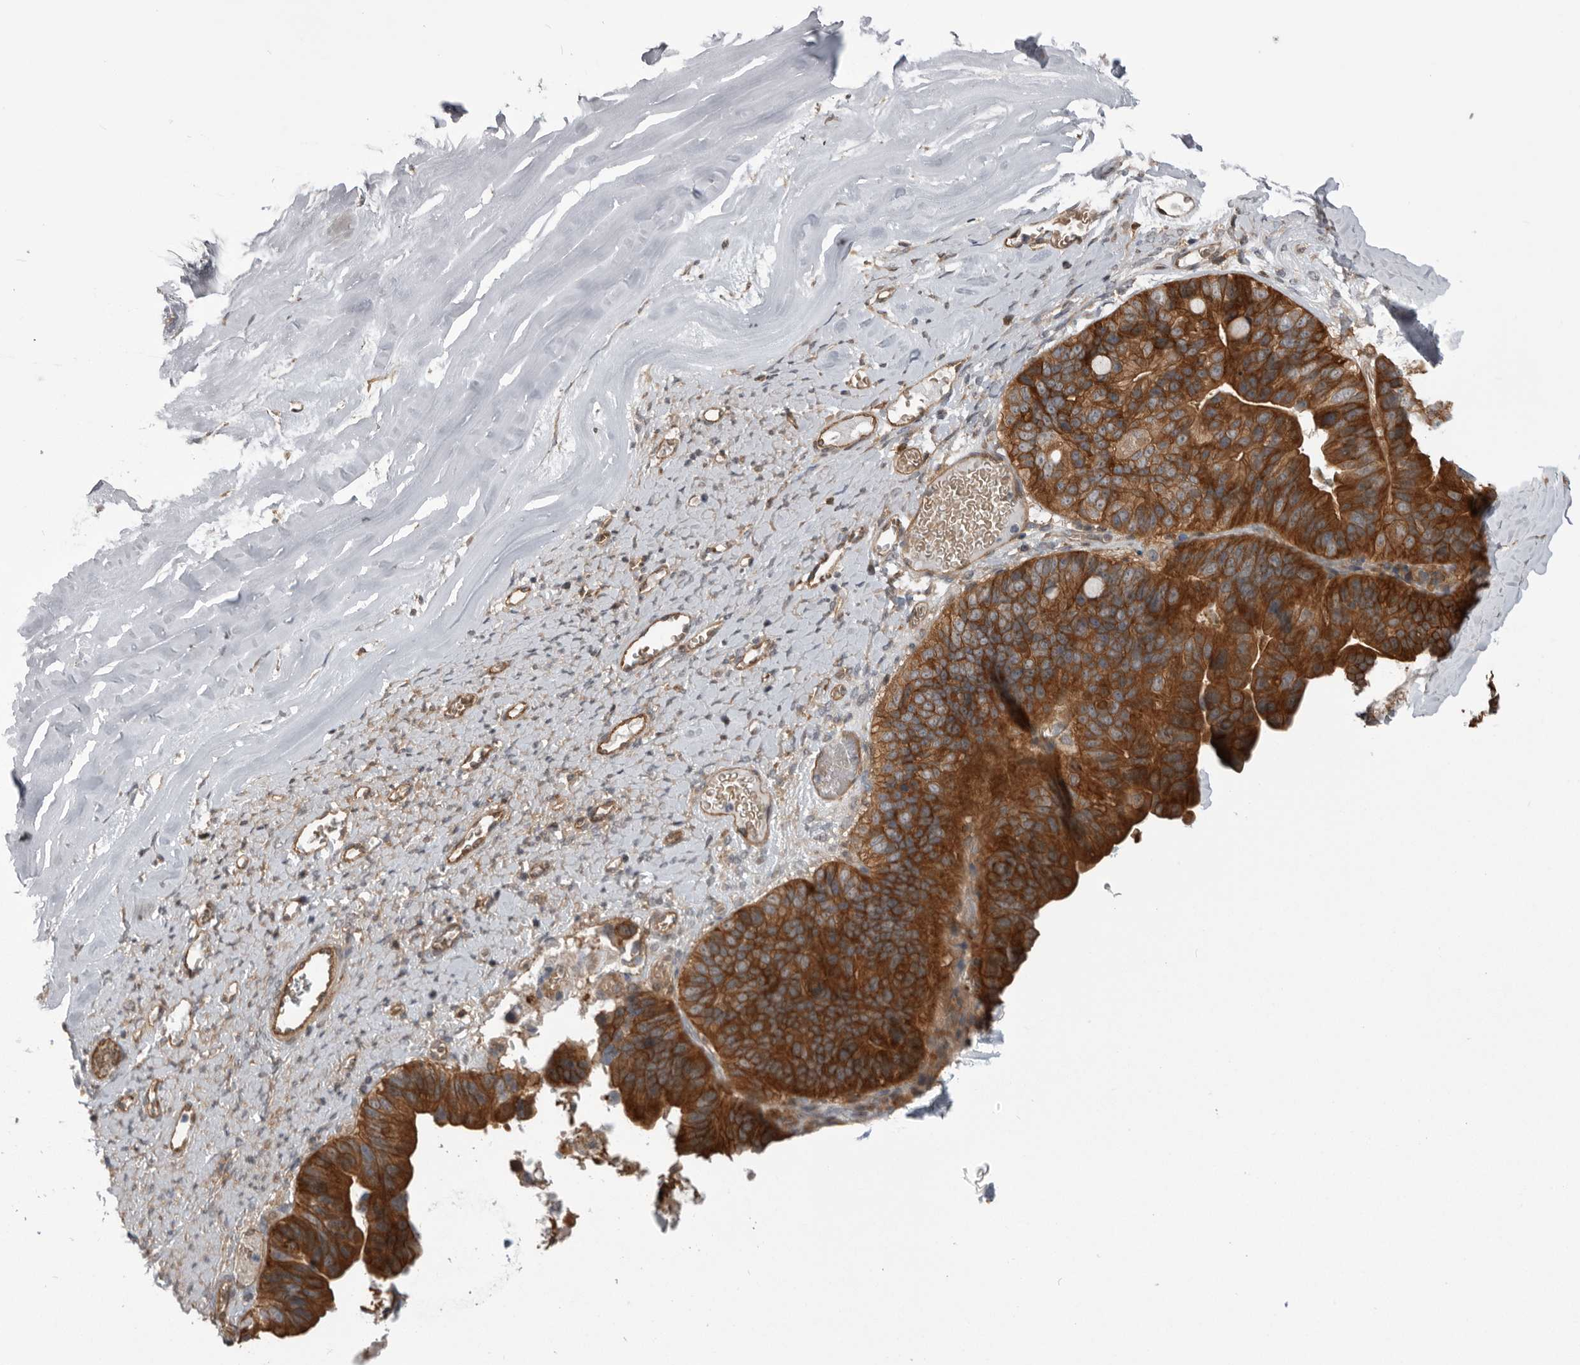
{"staining": {"intensity": "strong", "quantity": ">75%", "location": "cytoplasmic/membranous"}, "tissue": "ovarian cancer", "cell_type": "Tumor cells", "image_type": "cancer", "snomed": [{"axis": "morphology", "description": "Cystadenocarcinoma, mucinous, NOS"}, {"axis": "topography", "description": "Ovary"}], "caption": "Mucinous cystadenocarcinoma (ovarian) tissue reveals strong cytoplasmic/membranous positivity in approximately >75% of tumor cells", "gene": "RAB3GAP2", "patient": {"sex": "female", "age": 61}}